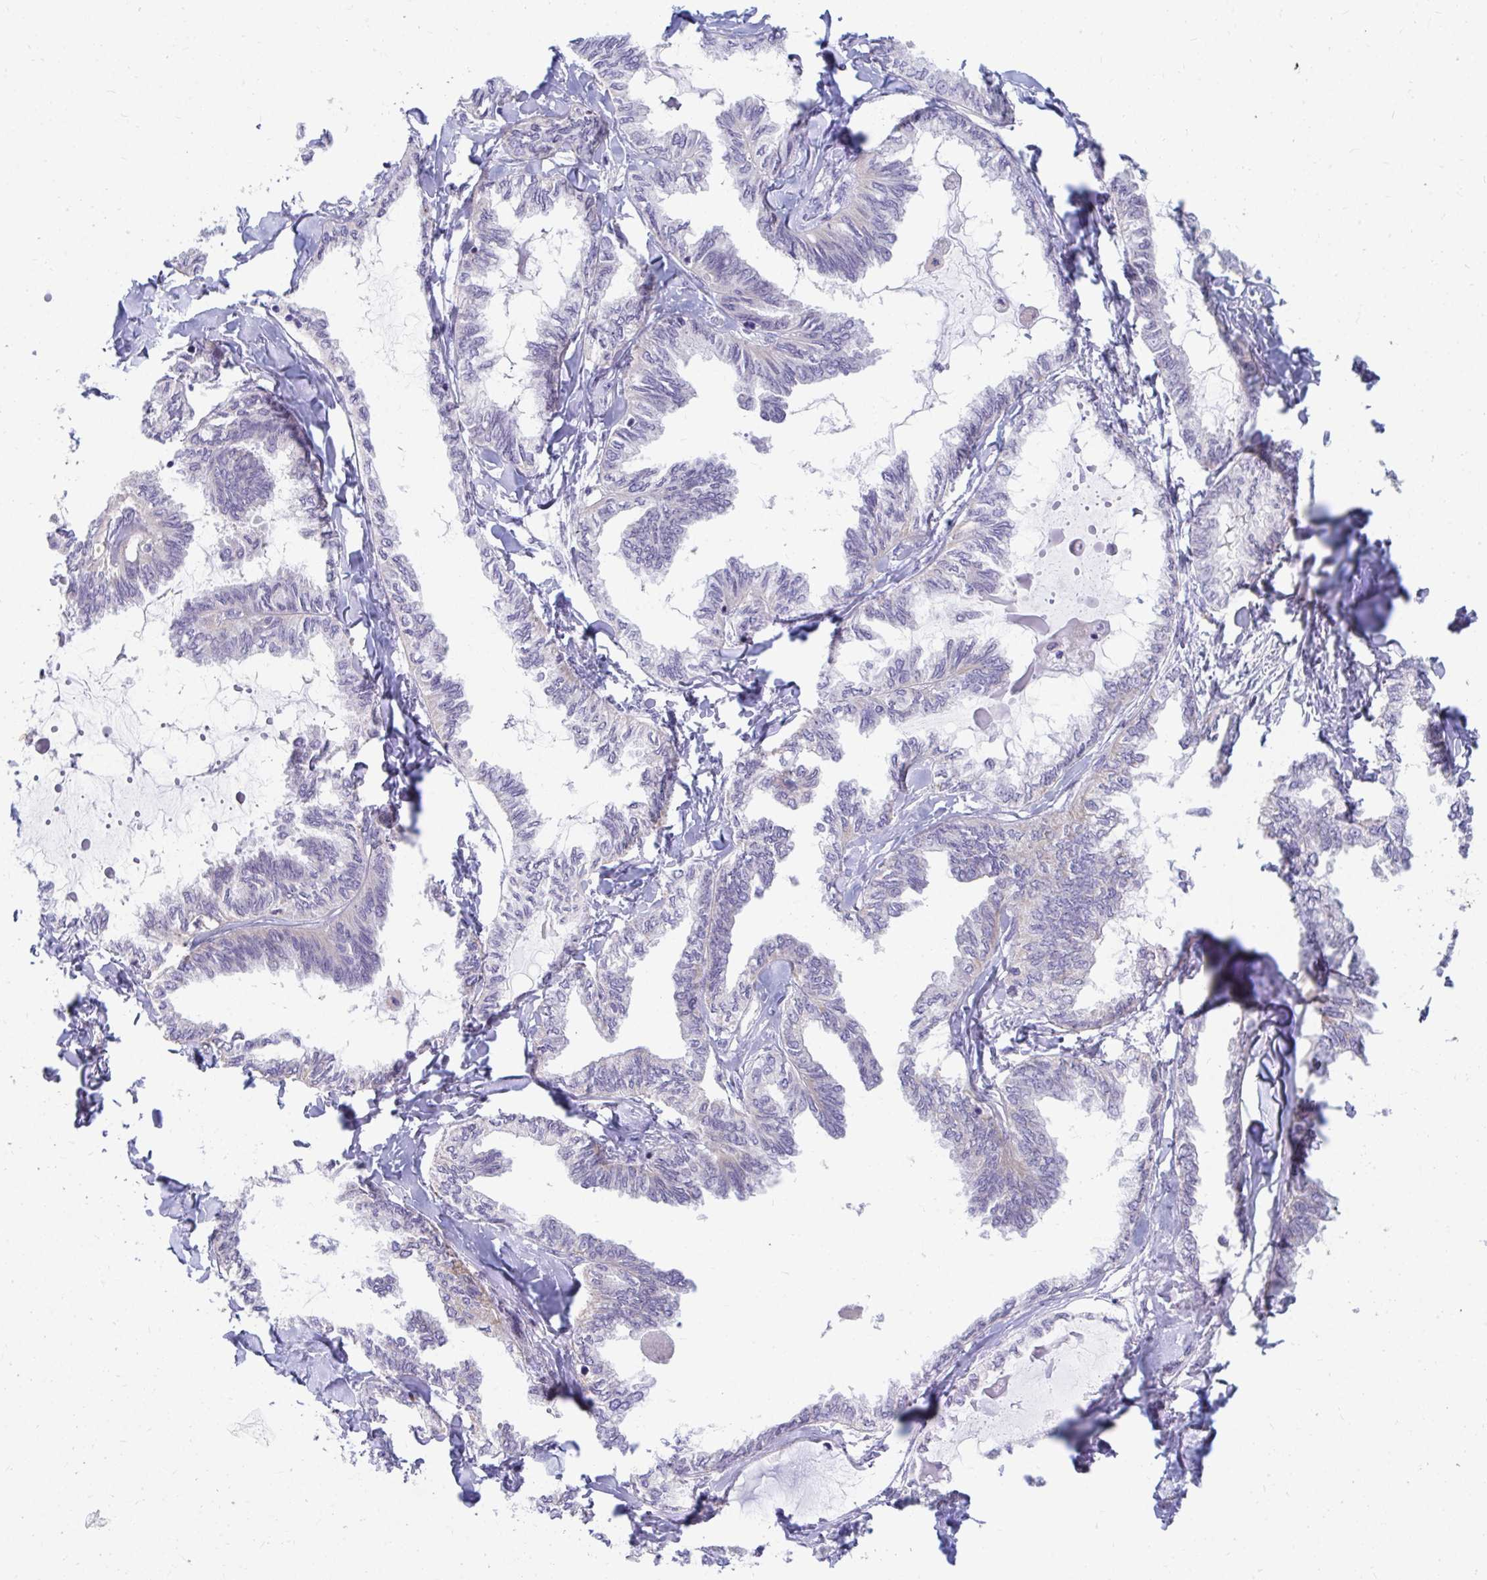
{"staining": {"intensity": "negative", "quantity": "none", "location": "none"}, "tissue": "ovarian cancer", "cell_type": "Tumor cells", "image_type": "cancer", "snomed": [{"axis": "morphology", "description": "Carcinoma, endometroid"}, {"axis": "topography", "description": "Ovary"}], "caption": "Ovarian cancer stained for a protein using IHC shows no staining tumor cells.", "gene": "EXOC5", "patient": {"sex": "female", "age": 70}}